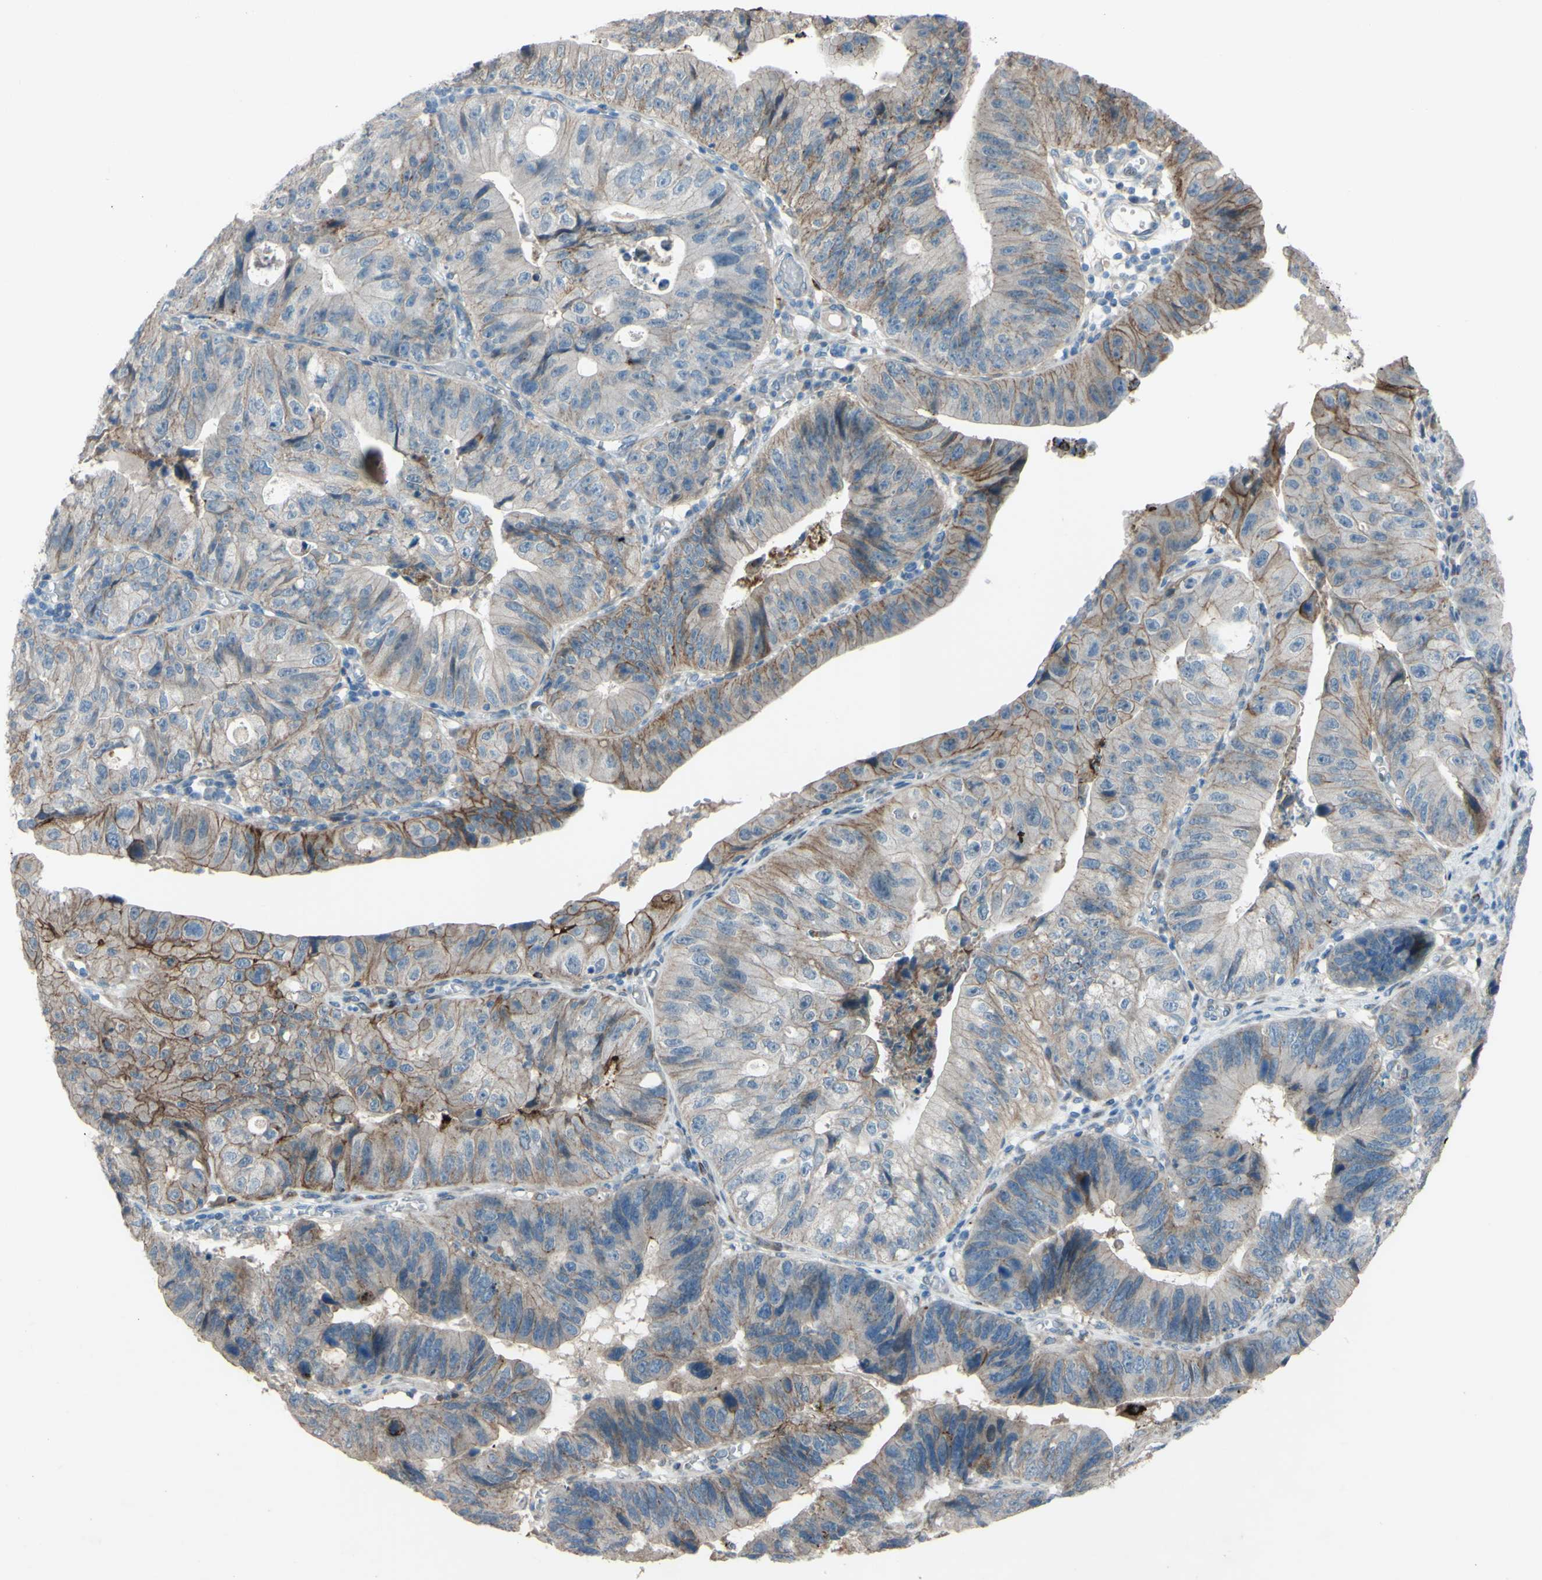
{"staining": {"intensity": "moderate", "quantity": "<25%", "location": "cytoplasmic/membranous"}, "tissue": "stomach cancer", "cell_type": "Tumor cells", "image_type": "cancer", "snomed": [{"axis": "morphology", "description": "Adenocarcinoma, NOS"}, {"axis": "topography", "description": "Stomach"}], "caption": "This is a micrograph of immunohistochemistry staining of stomach cancer (adenocarcinoma), which shows moderate expression in the cytoplasmic/membranous of tumor cells.", "gene": "CDCP1", "patient": {"sex": "male", "age": 59}}